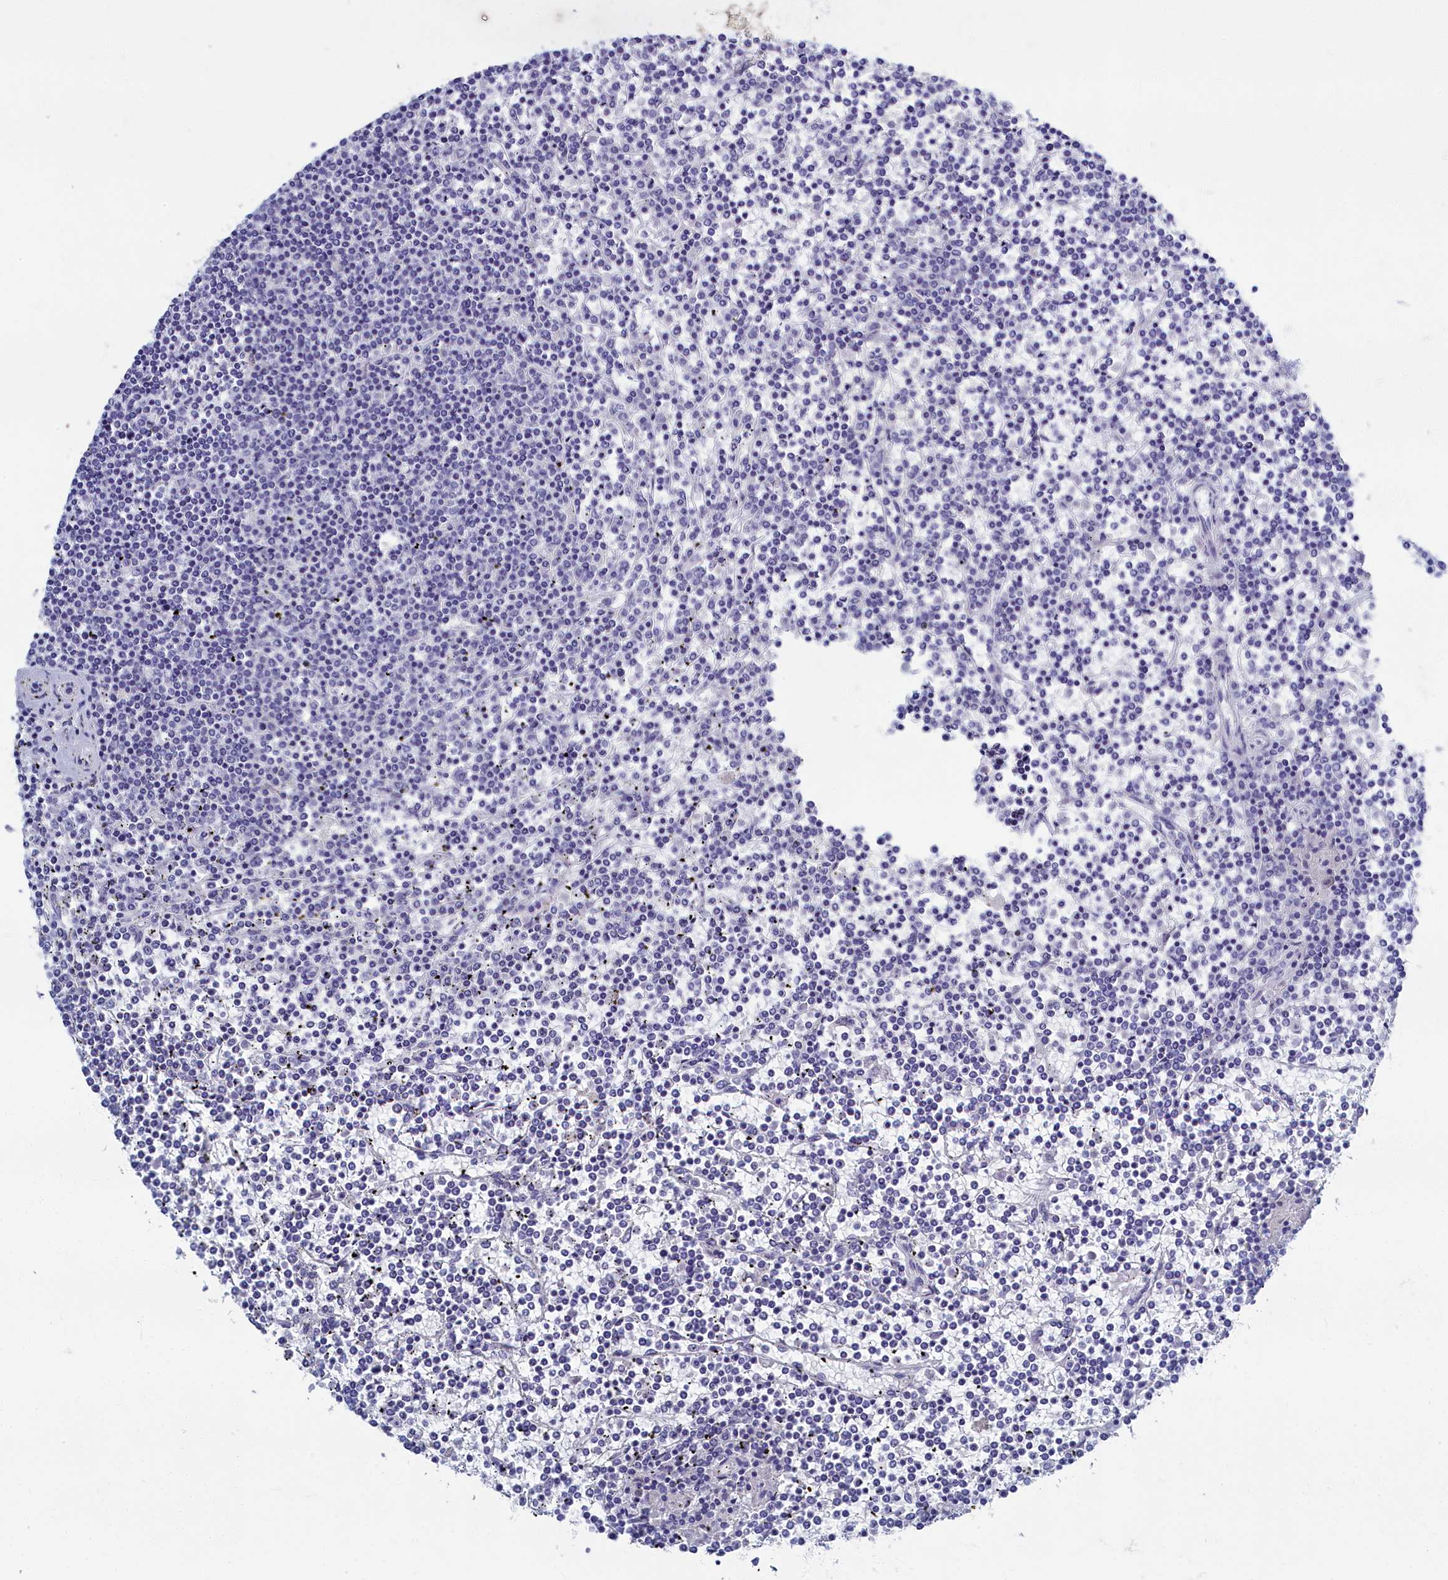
{"staining": {"intensity": "negative", "quantity": "none", "location": "none"}, "tissue": "lymphoma", "cell_type": "Tumor cells", "image_type": "cancer", "snomed": [{"axis": "morphology", "description": "Malignant lymphoma, non-Hodgkin's type, Low grade"}, {"axis": "topography", "description": "Spleen"}], "caption": "This is an IHC histopathology image of low-grade malignant lymphoma, non-Hodgkin's type. There is no staining in tumor cells.", "gene": "OCIAD2", "patient": {"sex": "female", "age": 19}}